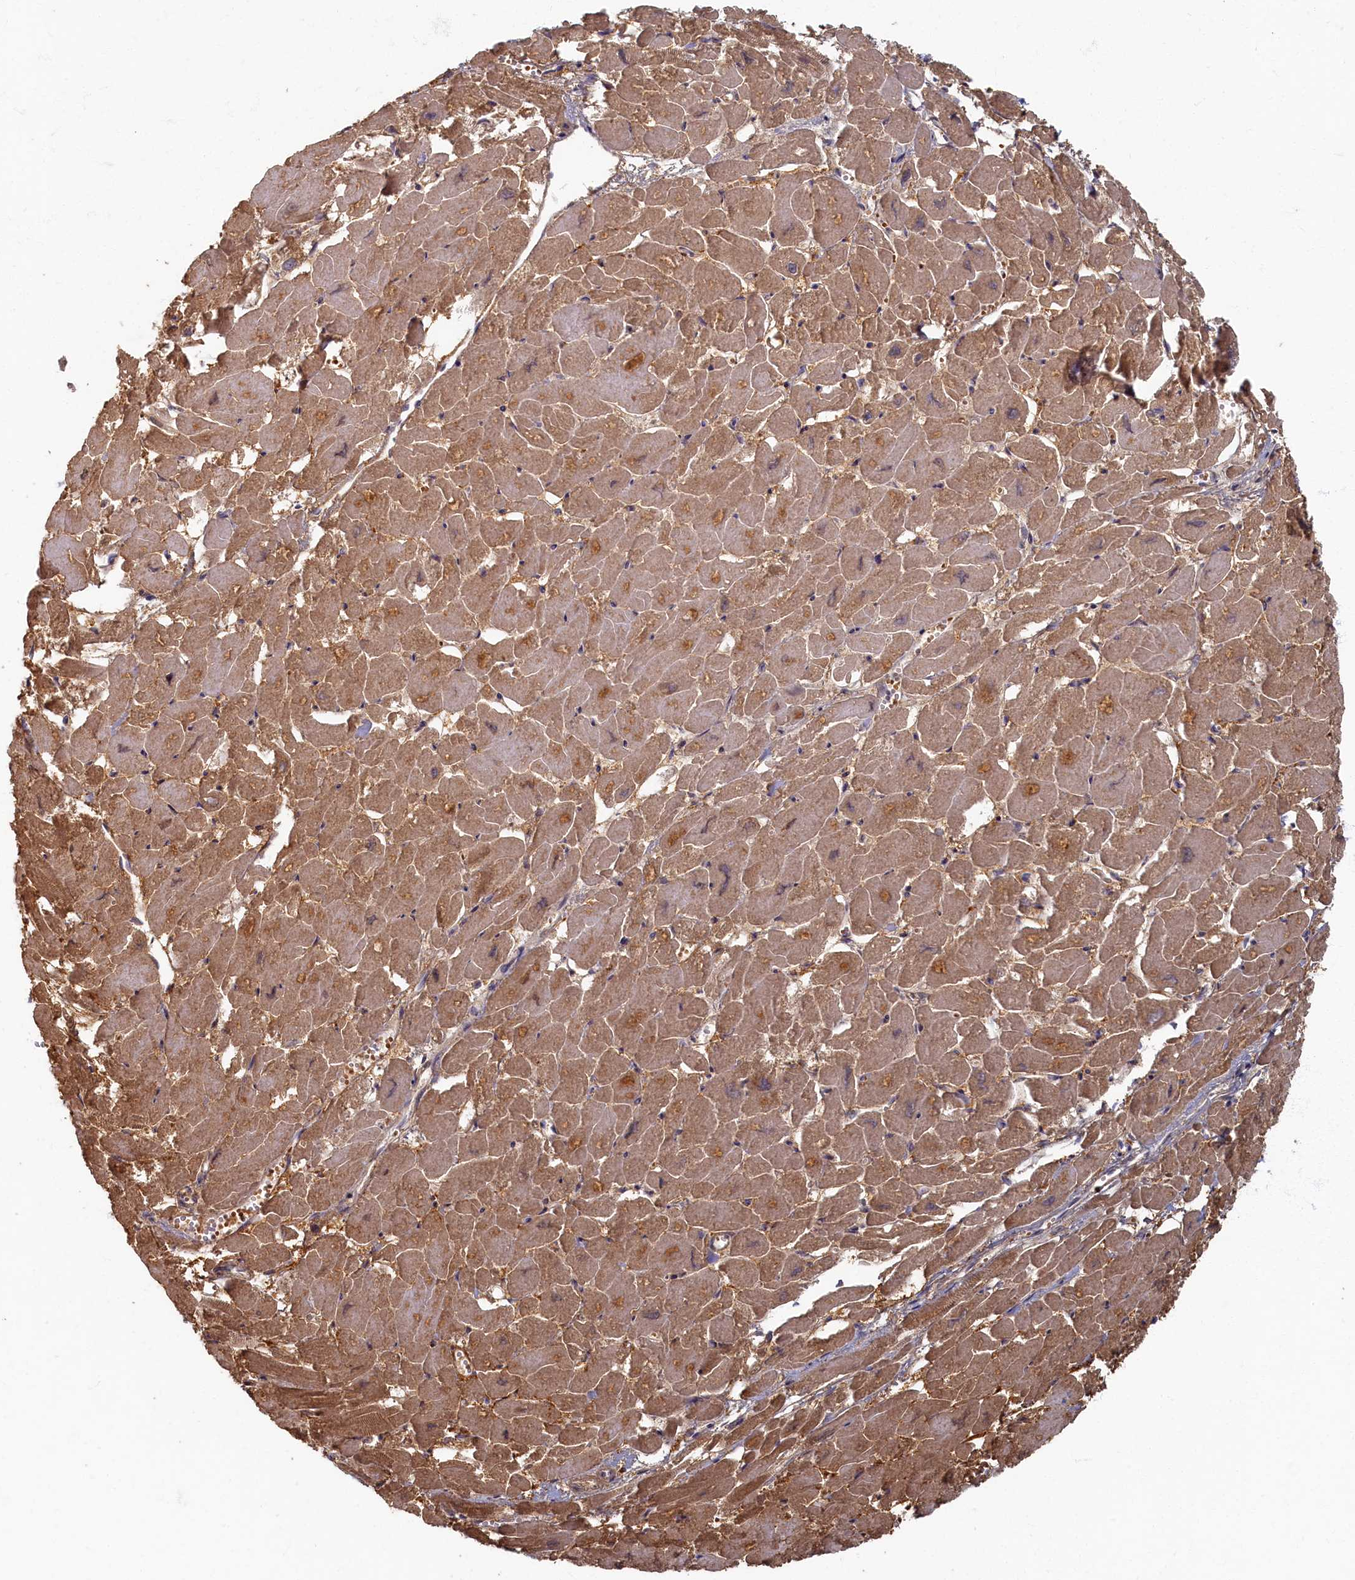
{"staining": {"intensity": "moderate", "quantity": ">75%", "location": "cytoplasmic/membranous"}, "tissue": "heart muscle", "cell_type": "Cardiomyocytes", "image_type": "normal", "snomed": [{"axis": "morphology", "description": "Normal tissue, NOS"}, {"axis": "topography", "description": "Heart"}], "caption": "Moderate cytoplasmic/membranous positivity for a protein is appreciated in about >75% of cardiomyocytes of normal heart muscle using immunohistochemistry (IHC).", "gene": "HUNK", "patient": {"sex": "male", "age": 54}}